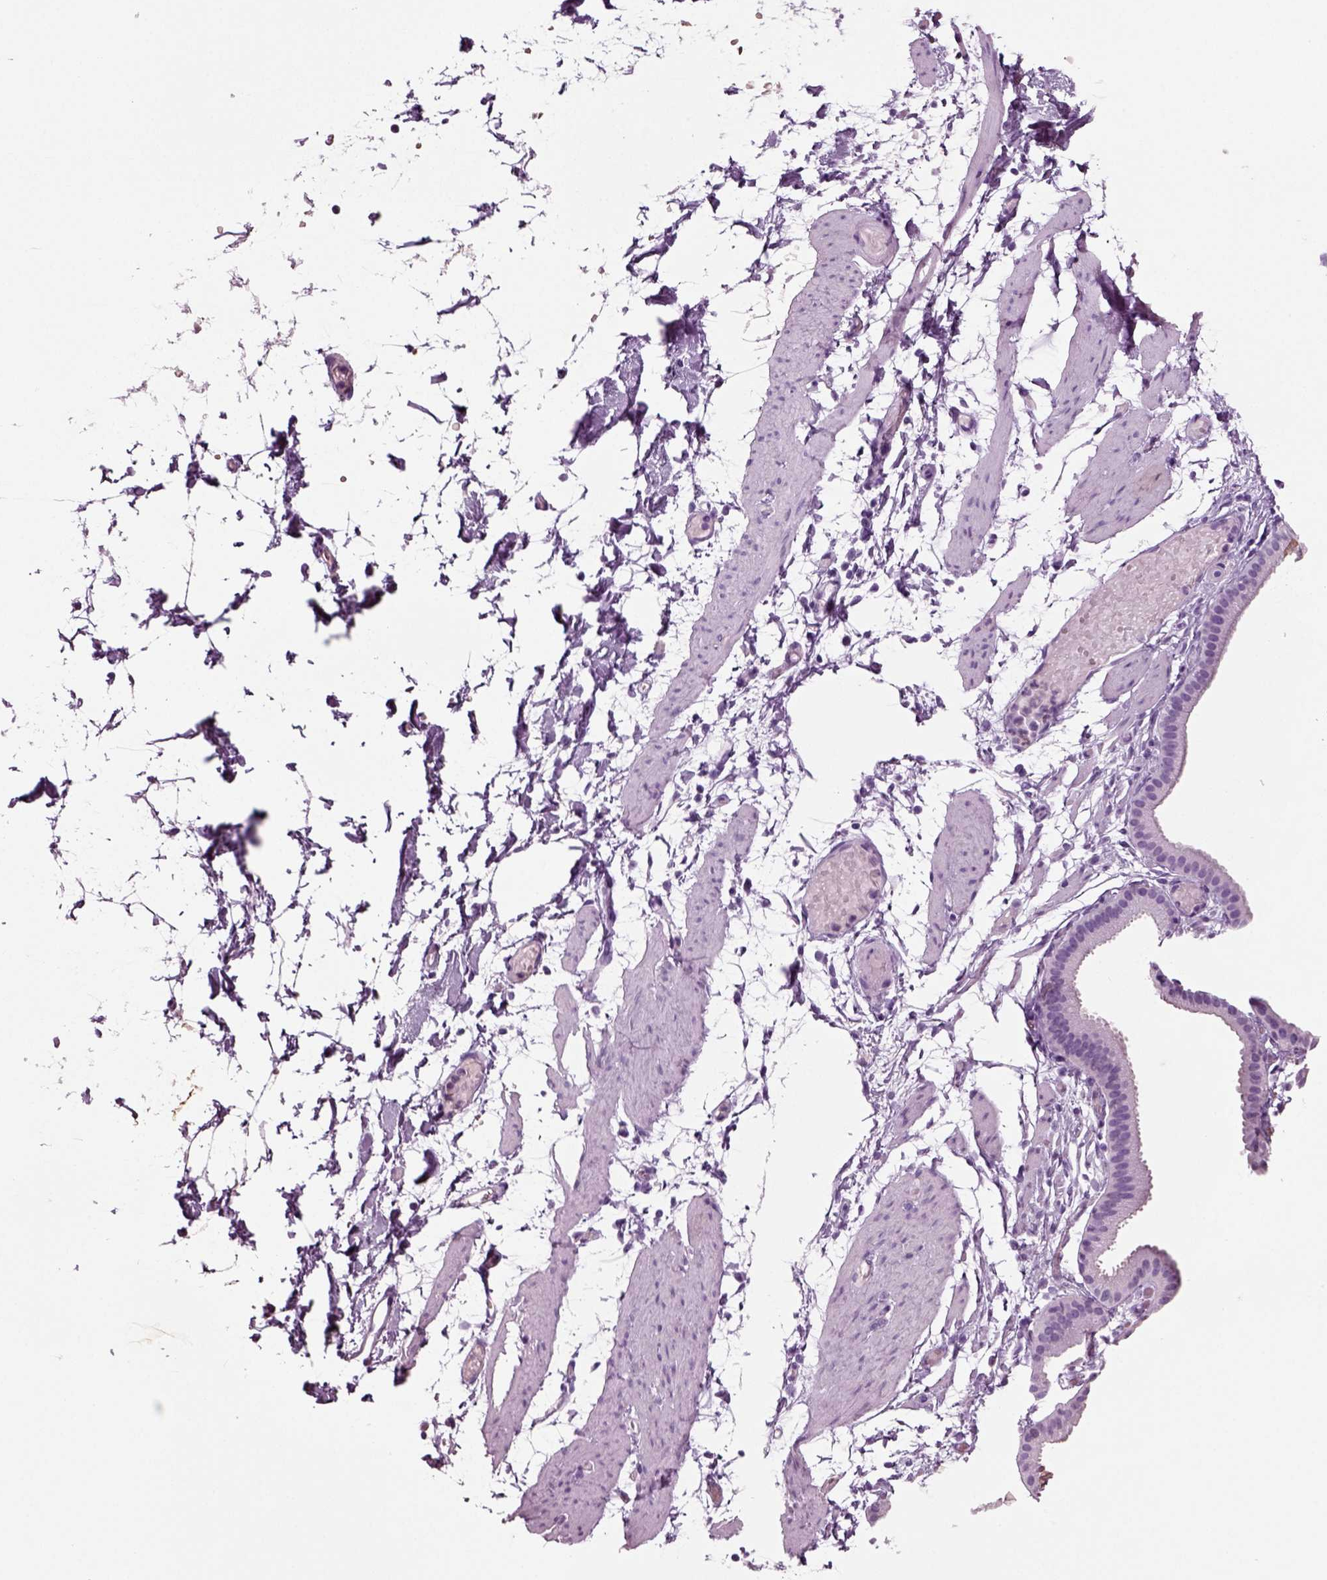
{"staining": {"intensity": "negative", "quantity": "none", "location": "none"}, "tissue": "adipose tissue", "cell_type": "Adipocytes", "image_type": "normal", "snomed": [{"axis": "morphology", "description": "Normal tissue, NOS"}, {"axis": "topography", "description": "Gallbladder"}, {"axis": "topography", "description": "Peripheral nerve tissue"}], "caption": "Immunohistochemistry image of benign adipose tissue: adipose tissue stained with DAB demonstrates no significant protein staining in adipocytes. Brightfield microscopy of immunohistochemistry (IHC) stained with DAB (brown) and hematoxylin (blue), captured at high magnification.", "gene": "CRABP1", "patient": {"sex": "female", "age": 45}}